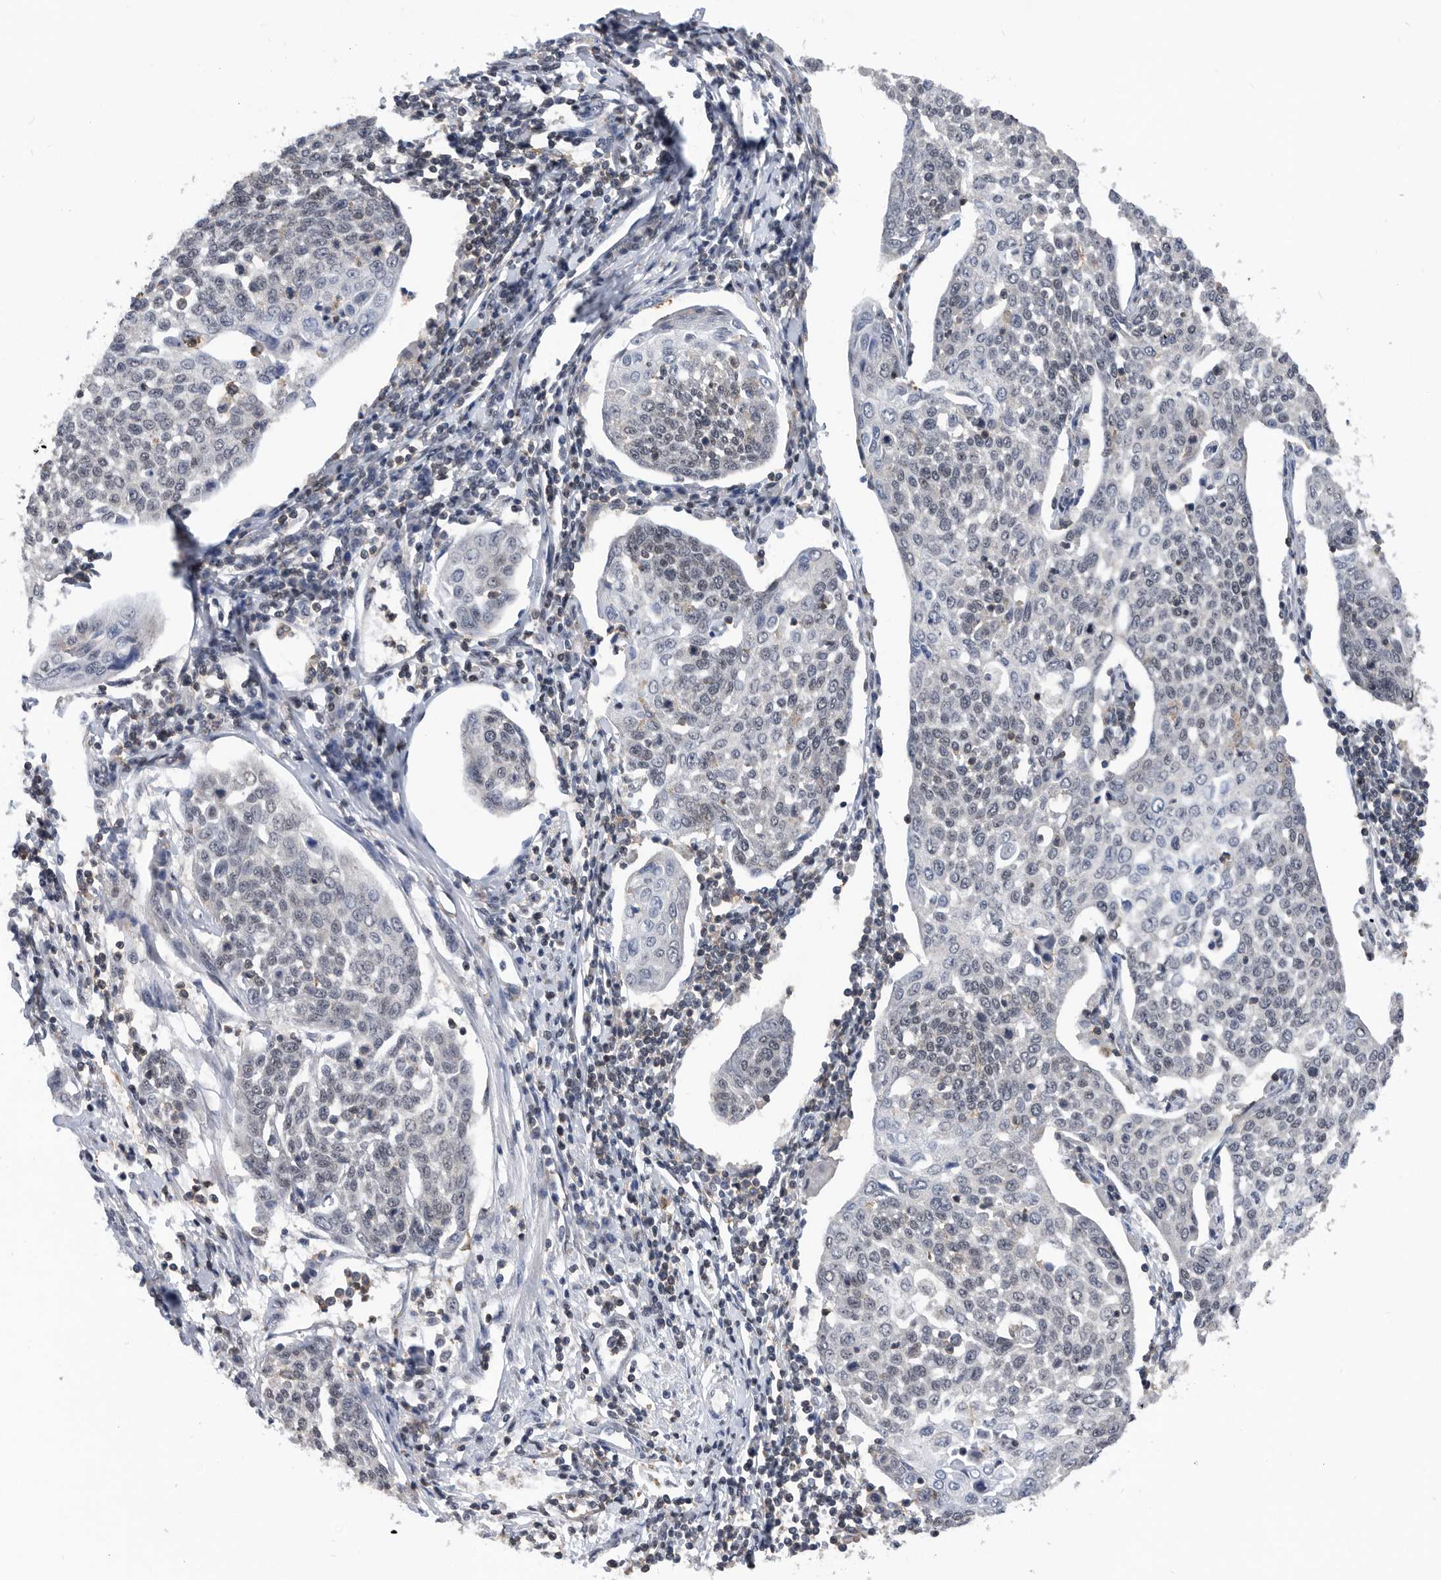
{"staining": {"intensity": "negative", "quantity": "none", "location": "none"}, "tissue": "cervical cancer", "cell_type": "Tumor cells", "image_type": "cancer", "snomed": [{"axis": "morphology", "description": "Squamous cell carcinoma, NOS"}, {"axis": "topography", "description": "Cervix"}], "caption": "Immunohistochemical staining of cervical cancer reveals no significant staining in tumor cells. (Stains: DAB IHC with hematoxylin counter stain, Microscopy: brightfield microscopy at high magnification).", "gene": "ZNF260", "patient": {"sex": "female", "age": 34}}